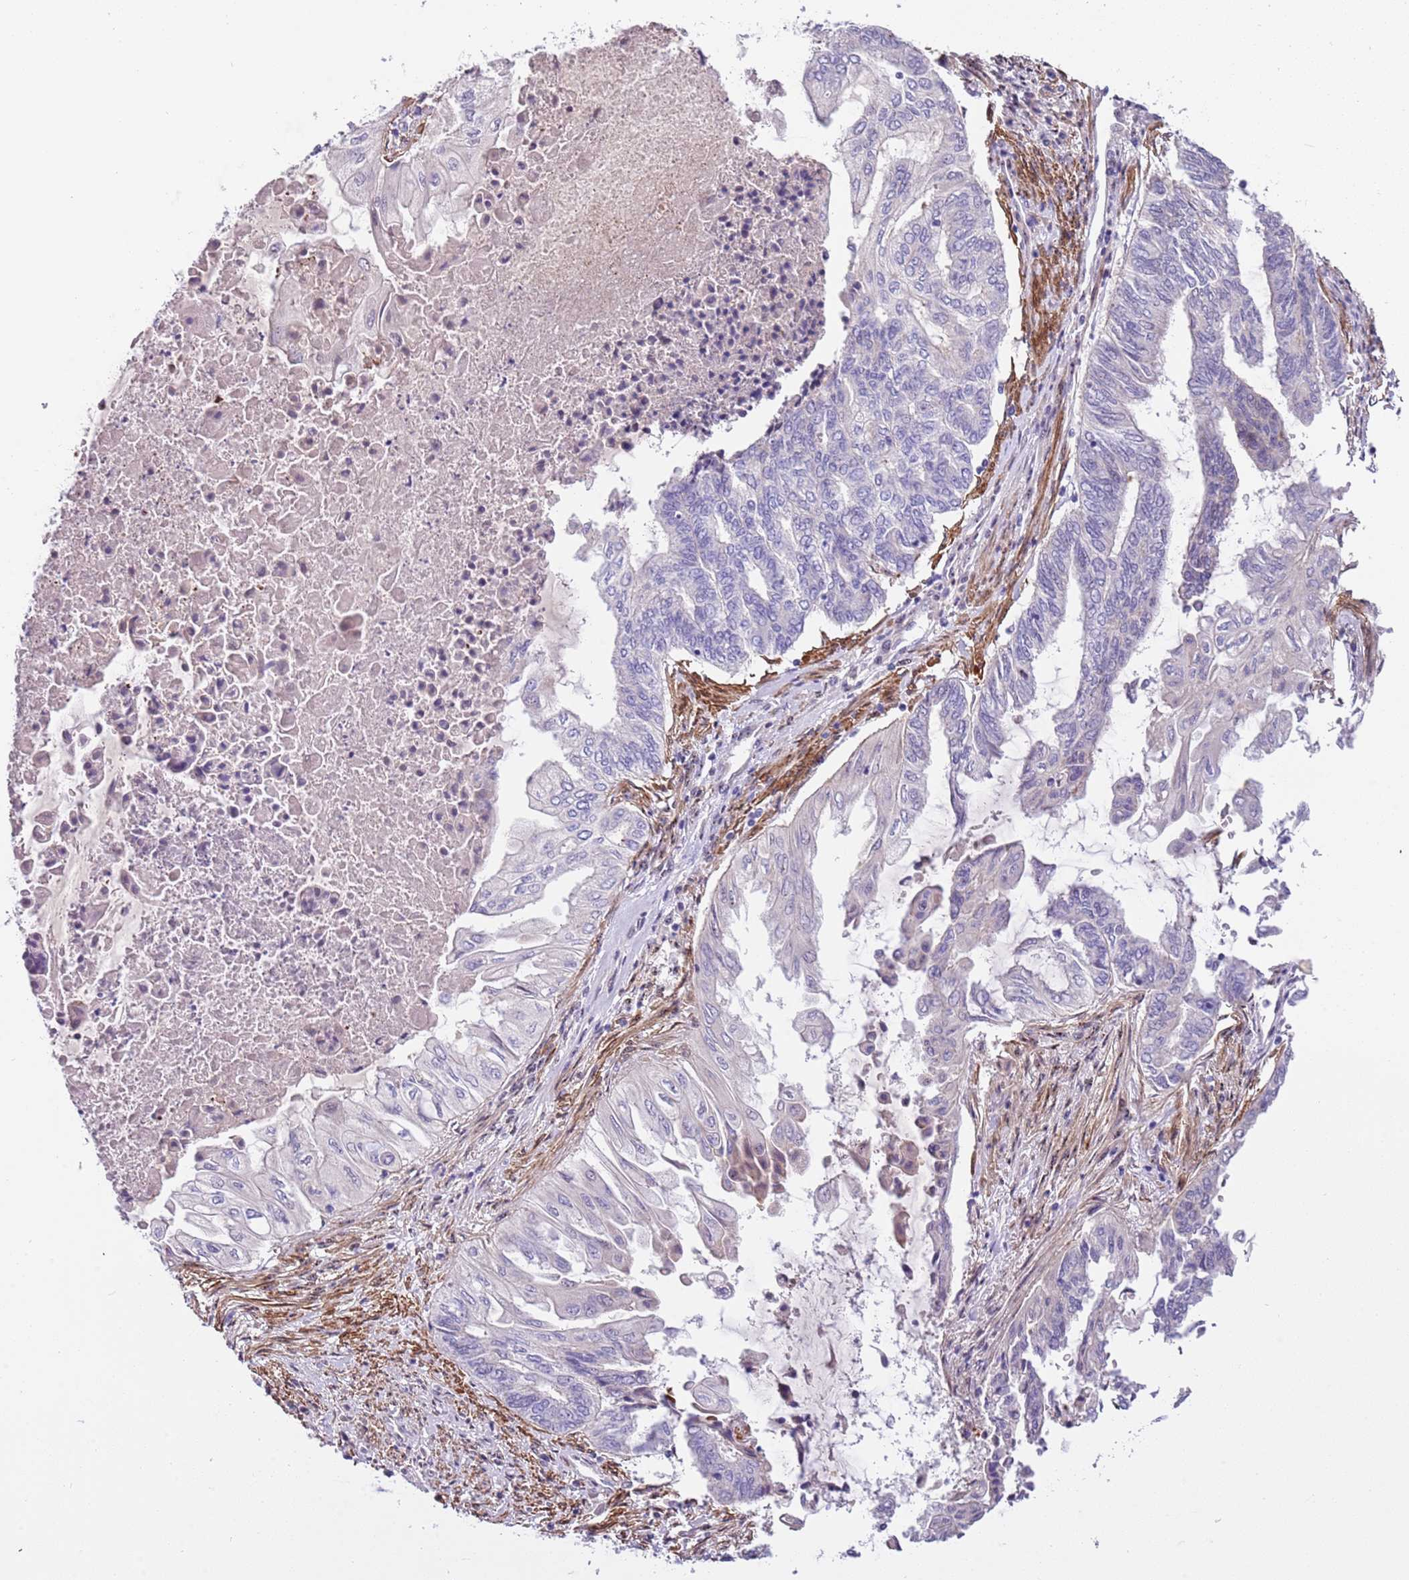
{"staining": {"intensity": "negative", "quantity": "none", "location": "none"}, "tissue": "endometrial cancer", "cell_type": "Tumor cells", "image_type": "cancer", "snomed": [{"axis": "morphology", "description": "Adenocarcinoma, NOS"}, {"axis": "topography", "description": "Uterus"}, {"axis": "topography", "description": "Endometrium"}], "caption": "IHC photomicrograph of endometrial cancer (adenocarcinoma) stained for a protein (brown), which shows no positivity in tumor cells.", "gene": "PLEKHH1", "patient": {"sex": "female", "age": 70}}